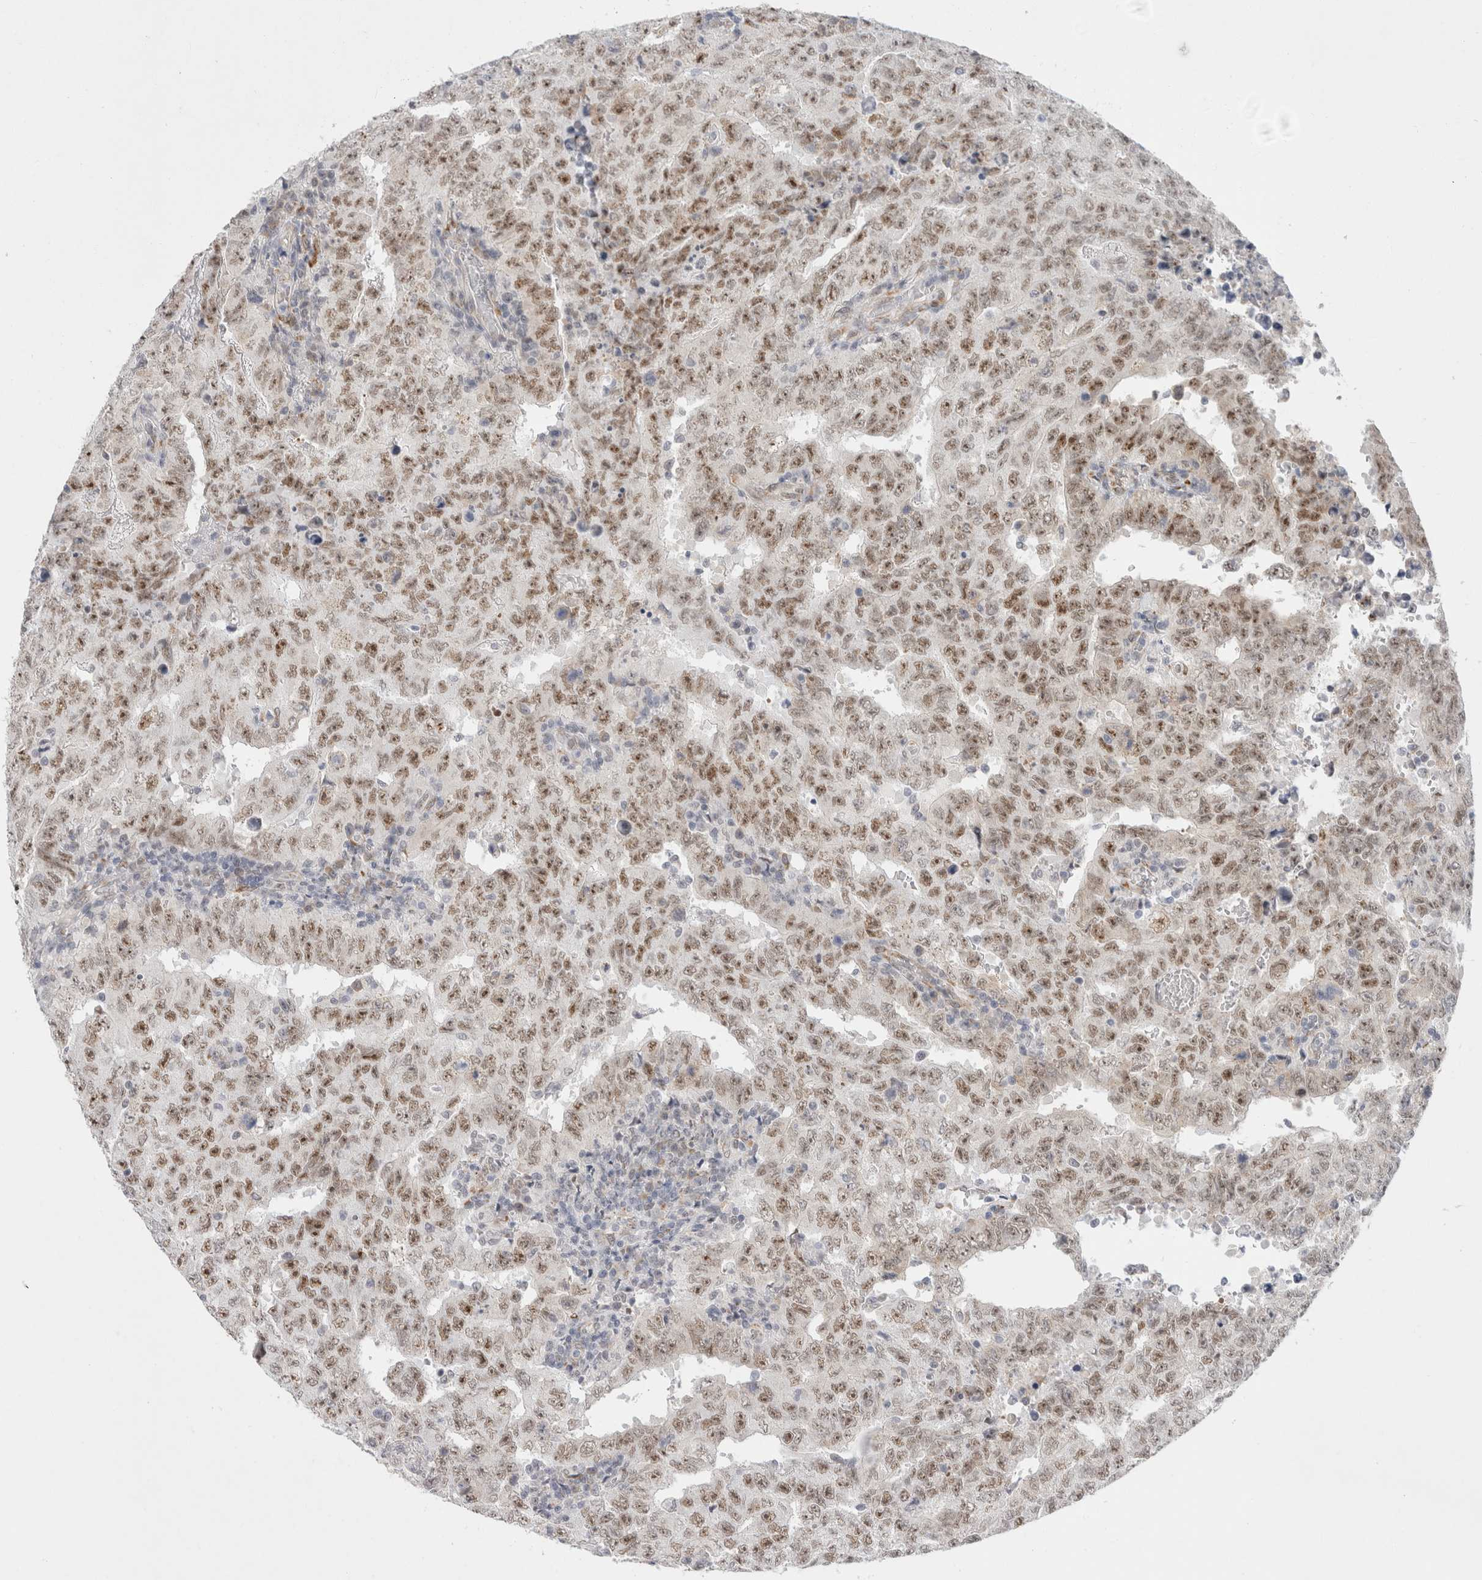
{"staining": {"intensity": "moderate", "quantity": ">75%", "location": "nuclear"}, "tissue": "testis cancer", "cell_type": "Tumor cells", "image_type": "cancer", "snomed": [{"axis": "morphology", "description": "Carcinoma, Embryonal, NOS"}, {"axis": "topography", "description": "Testis"}], "caption": "A micrograph showing moderate nuclear positivity in approximately >75% of tumor cells in testis cancer (embryonal carcinoma), as visualized by brown immunohistochemical staining.", "gene": "TRMT1L", "patient": {"sex": "male", "age": 26}}